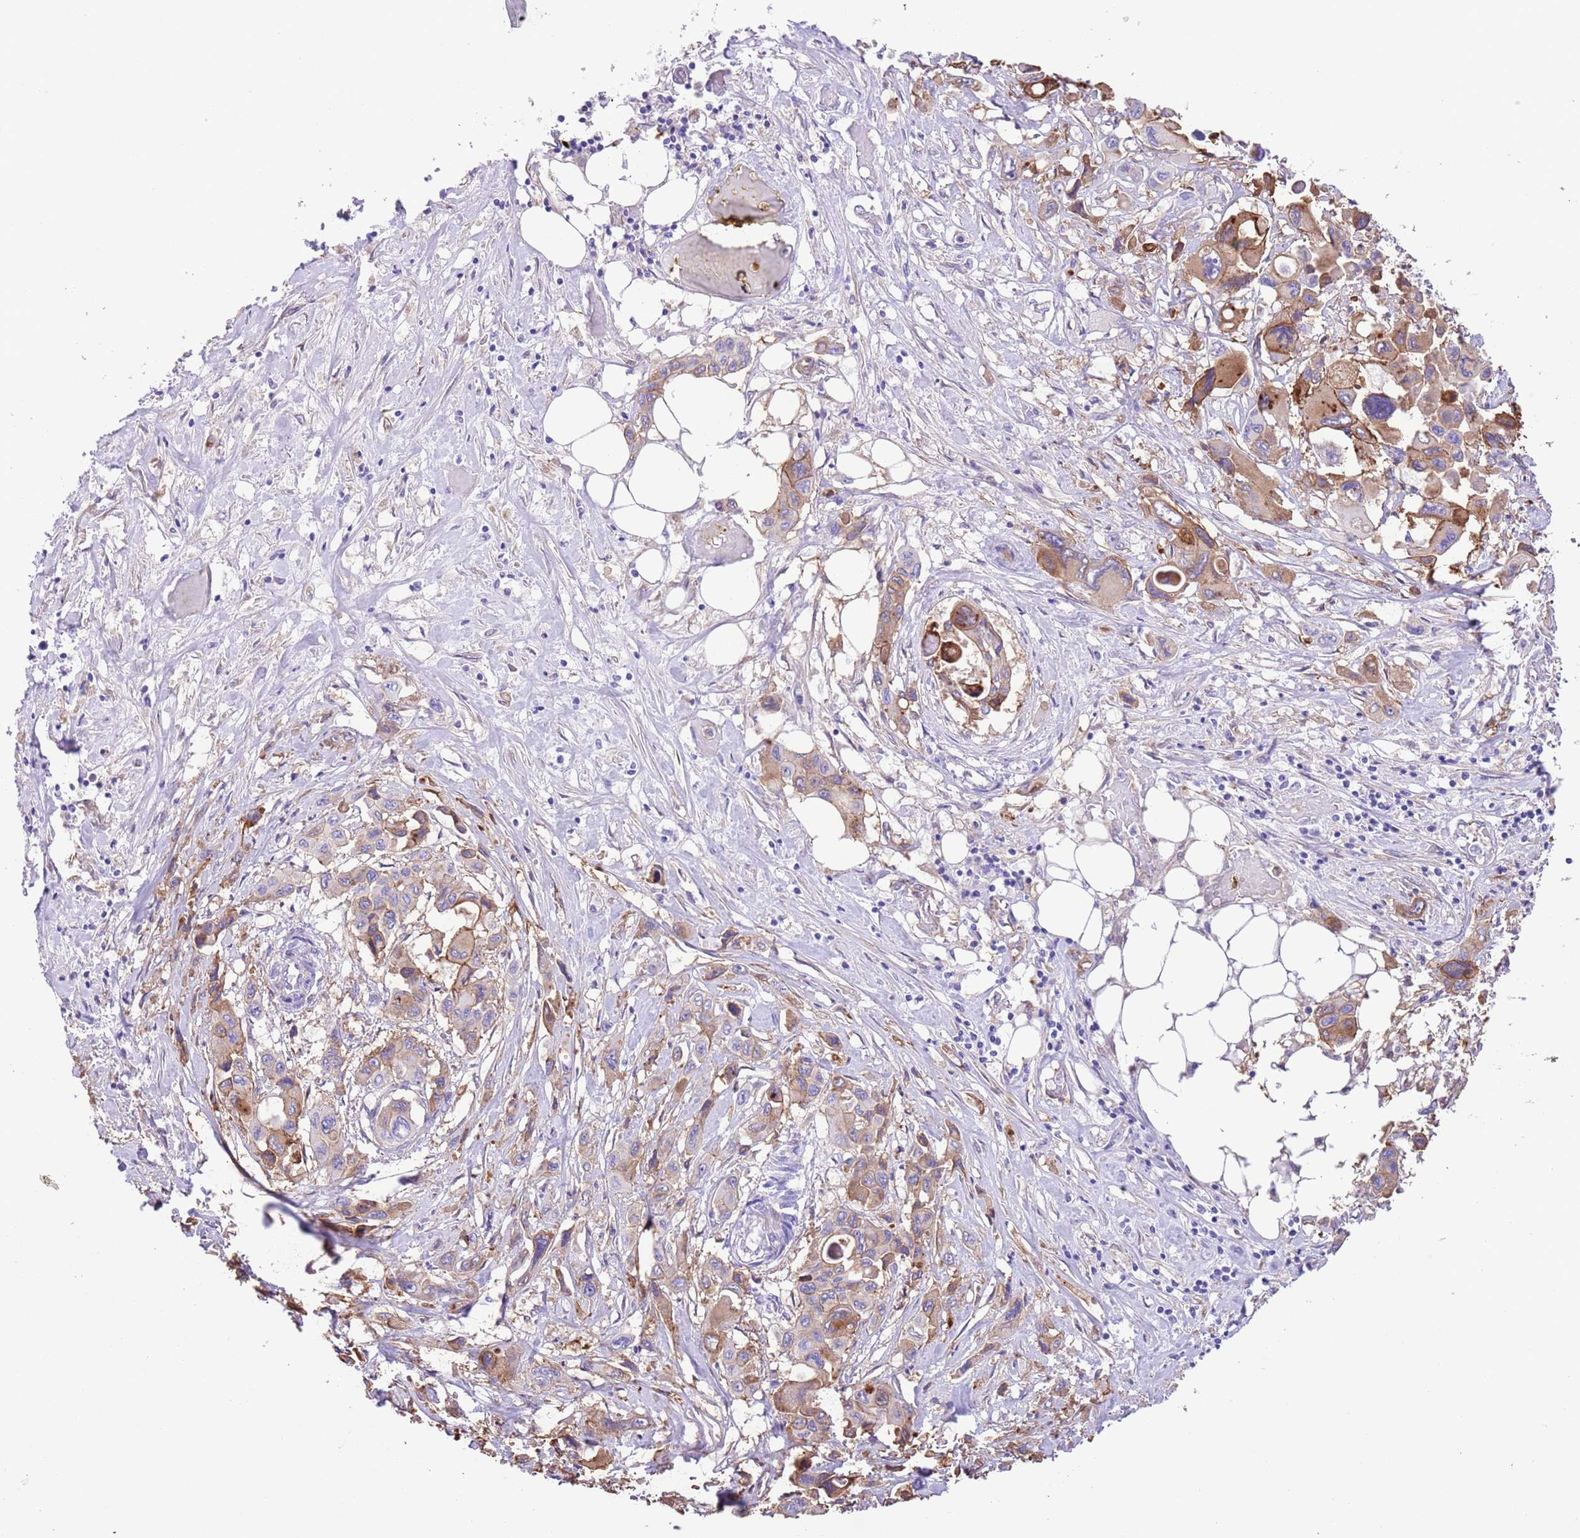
{"staining": {"intensity": "moderate", "quantity": "25%-75%", "location": "cytoplasmic/membranous"}, "tissue": "pancreatic cancer", "cell_type": "Tumor cells", "image_type": "cancer", "snomed": [{"axis": "morphology", "description": "Adenocarcinoma, NOS"}, {"axis": "topography", "description": "Pancreas"}], "caption": "Adenocarcinoma (pancreatic) stained for a protein exhibits moderate cytoplasmic/membranous positivity in tumor cells.", "gene": "IGF1", "patient": {"sex": "male", "age": 92}}